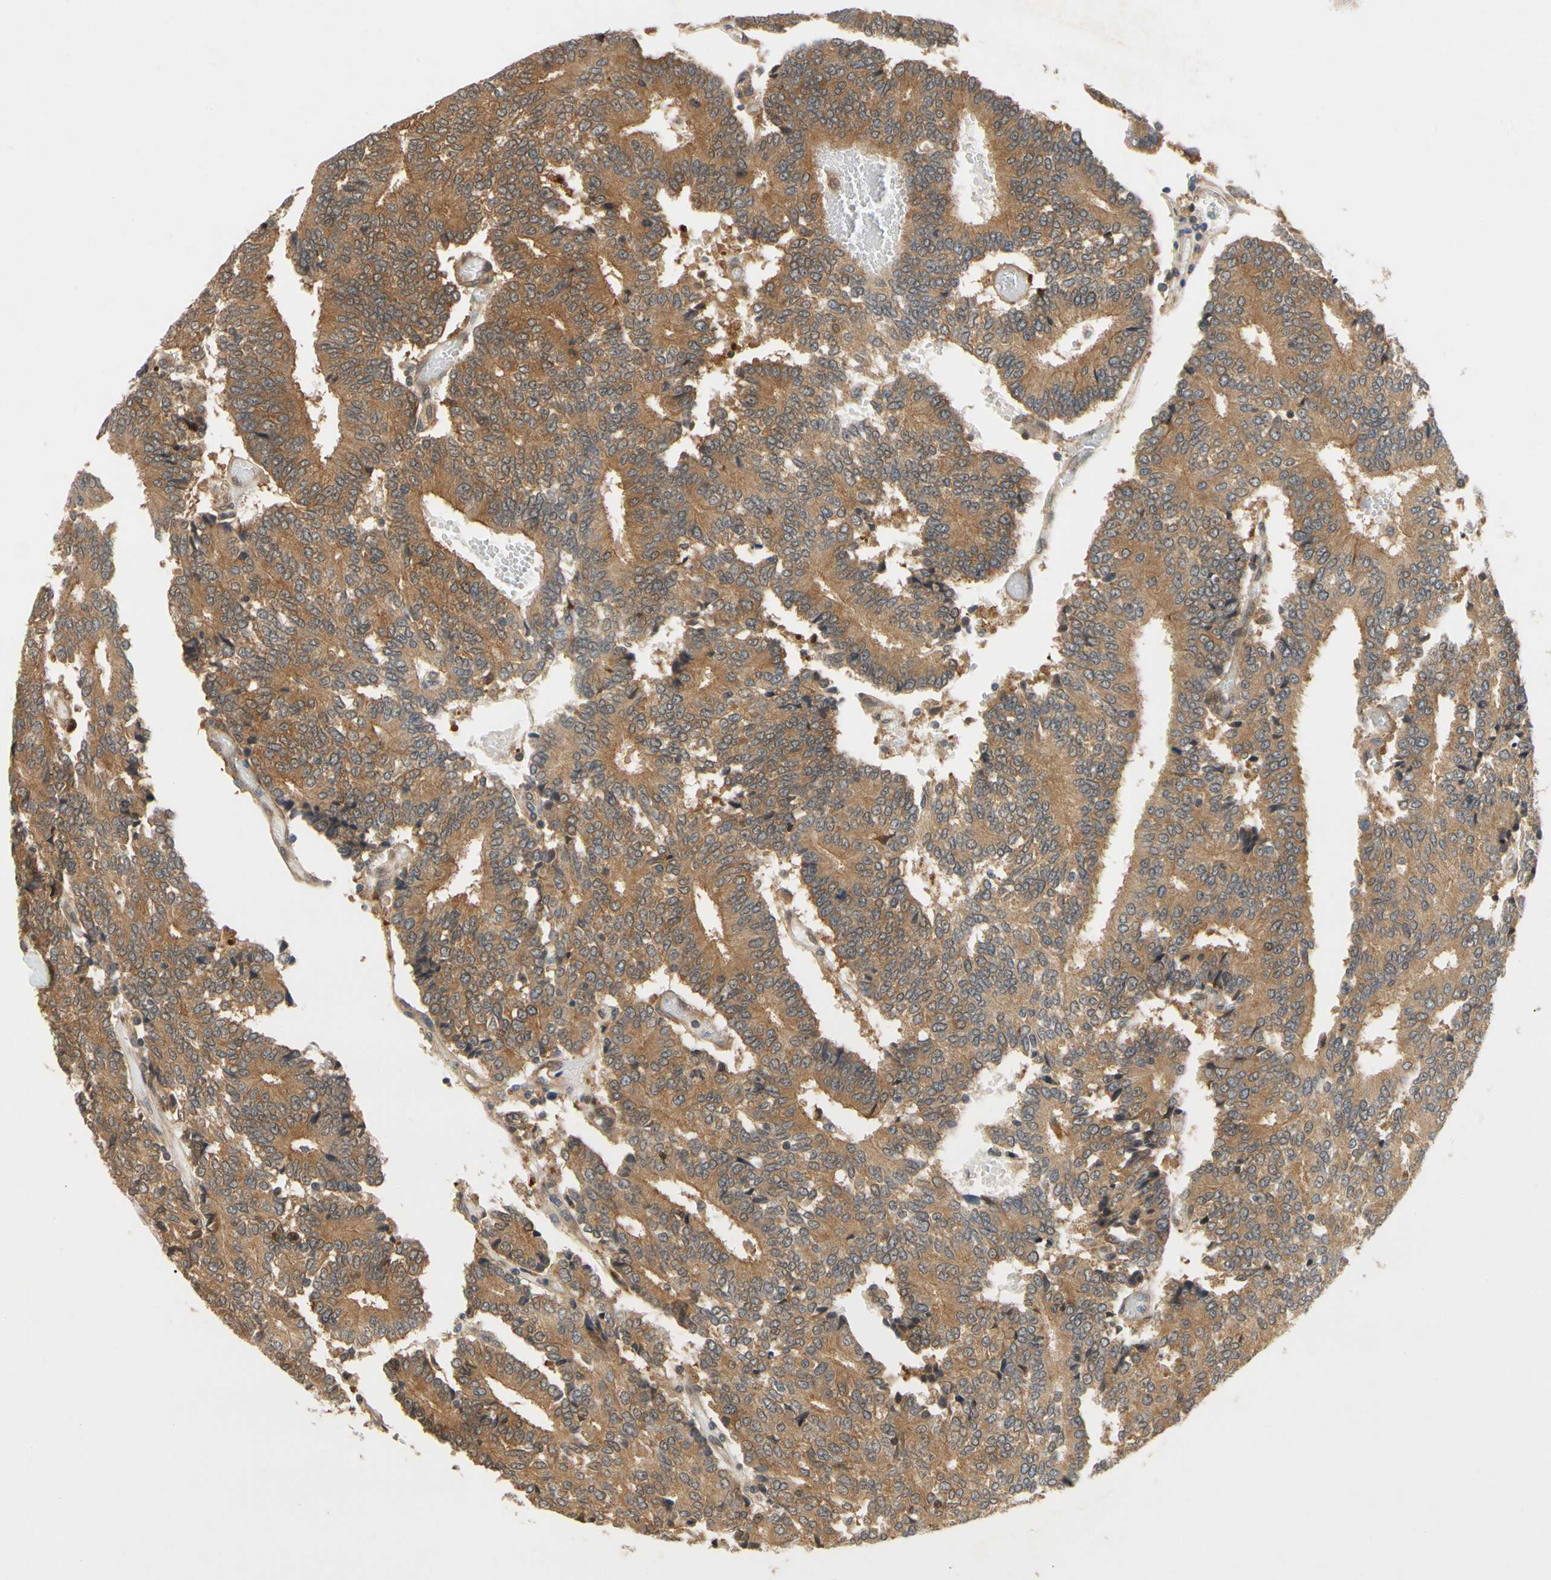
{"staining": {"intensity": "moderate", "quantity": ">75%", "location": "cytoplasmic/membranous"}, "tissue": "prostate cancer", "cell_type": "Tumor cells", "image_type": "cancer", "snomed": [{"axis": "morphology", "description": "Adenocarcinoma, High grade"}, {"axis": "topography", "description": "Prostate"}], "caption": "Human prostate cancer stained with a brown dye displays moderate cytoplasmic/membranous positive positivity in about >75% of tumor cells.", "gene": "TDRP", "patient": {"sex": "male", "age": 55}}